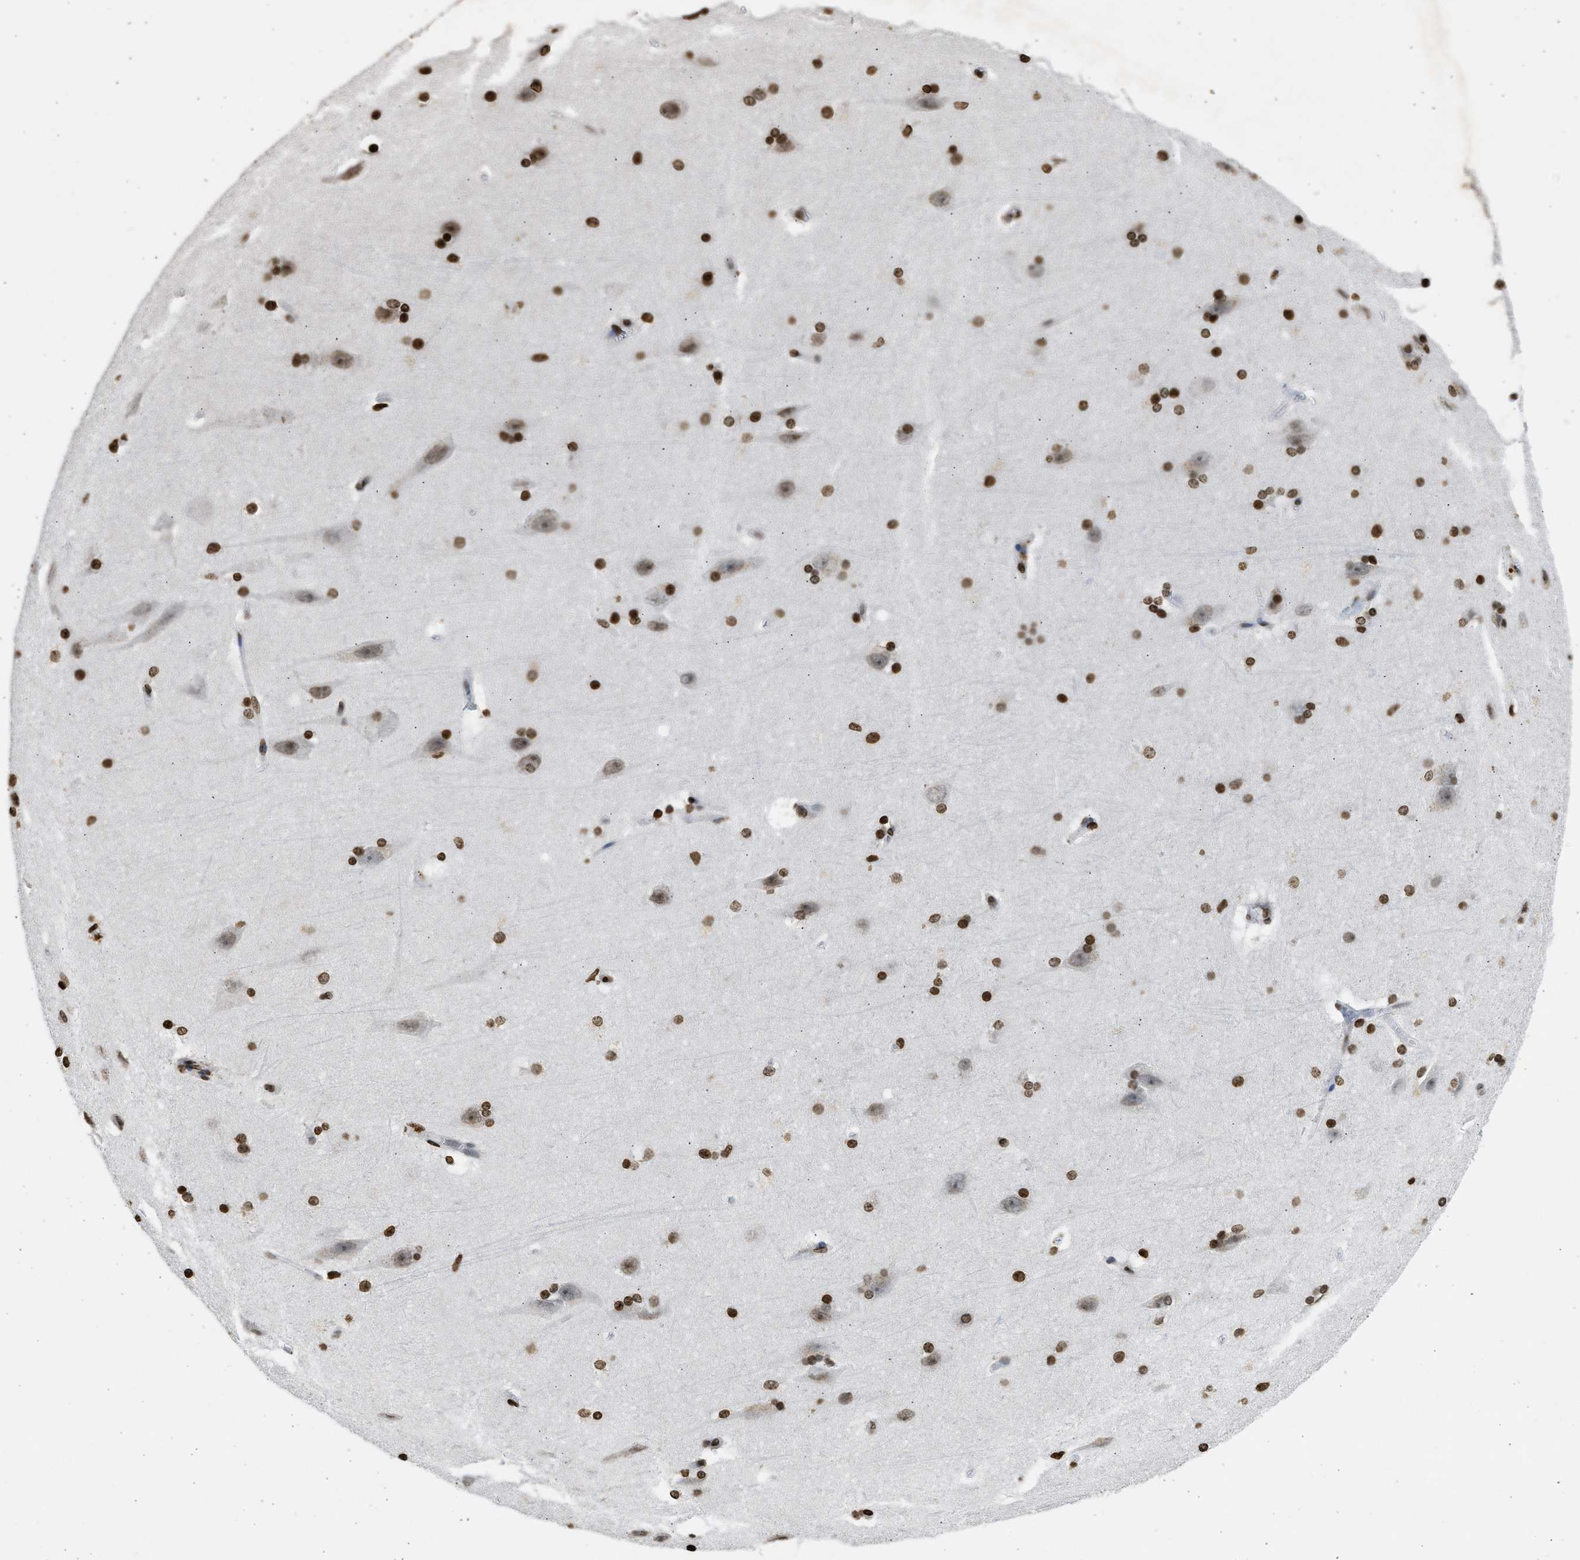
{"staining": {"intensity": "moderate", "quantity": "<25%", "location": "nuclear"}, "tissue": "cerebral cortex", "cell_type": "Endothelial cells", "image_type": "normal", "snomed": [{"axis": "morphology", "description": "Normal tissue, NOS"}, {"axis": "topography", "description": "Cerebral cortex"}, {"axis": "topography", "description": "Hippocampus"}], "caption": "Protein staining of normal cerebral cortex shows moderate nuclear expression in approximately <25% of endothelial cells. The protein of interest is stained brown, and the nuclei are stained in blue (DAB (3,3'-diaminobenzidine) IHC with brightfield microscopy, high magnification).", "gene": "RRAGC", "patient": {"sex": "female", "age": 19}}